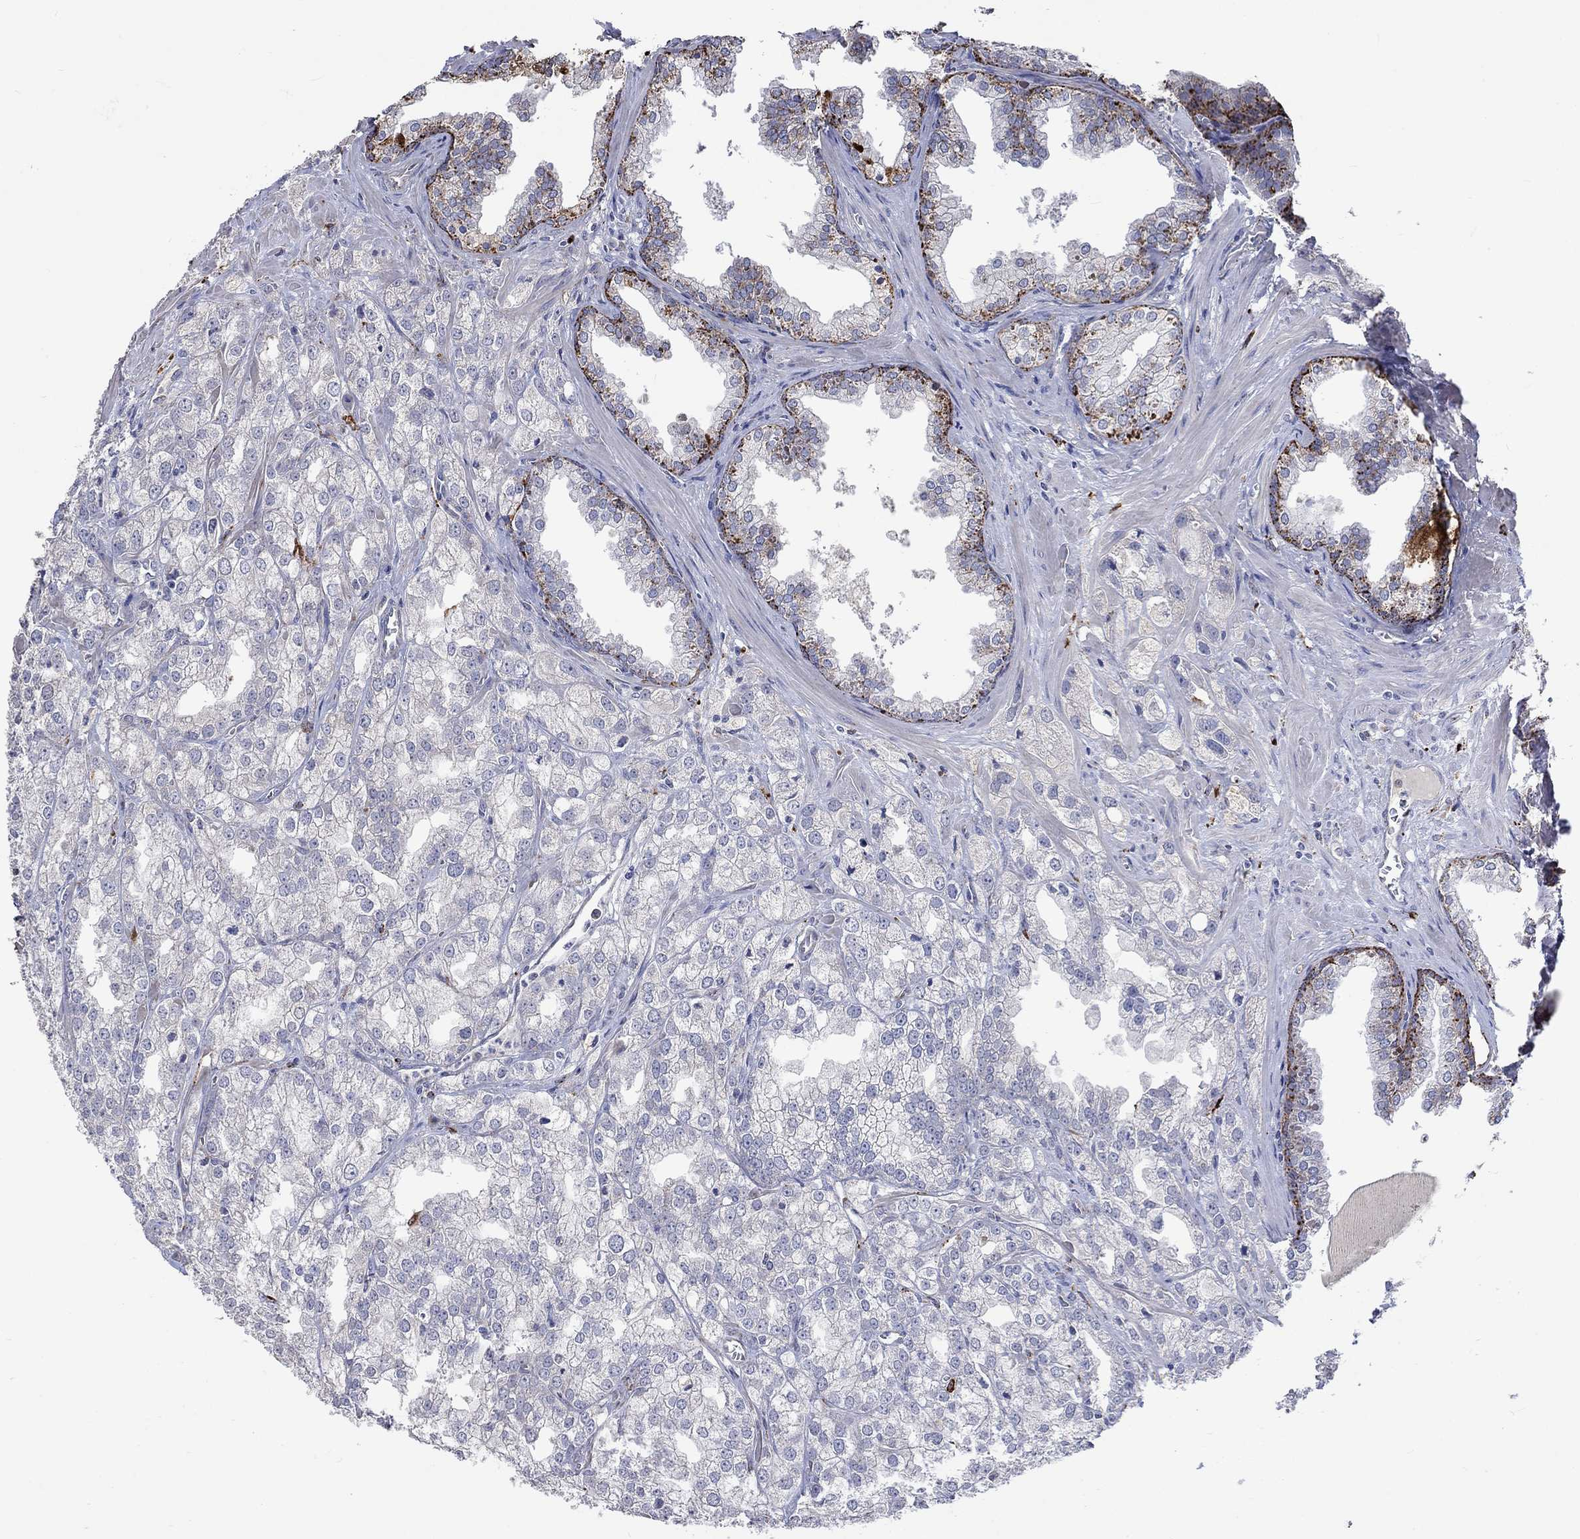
{"staining": {"intensity": "negative", "quantity": "none", "location": "none"}, "tissue": "prostate cancer", "cell_type": "Tumor cells", "image_type": "cancer", "snomed": [{"axis": "morphology", "description": "Adenocarcinoma, NOS"}, {"axis": "topography", "description": "Prostate"}], "caption": "This is an IHC photomicrograph of human prostate cancer. There is no expression in tumor cells.", "gene": "CTSB", "patient": {"sex": "male", "age": 70}}